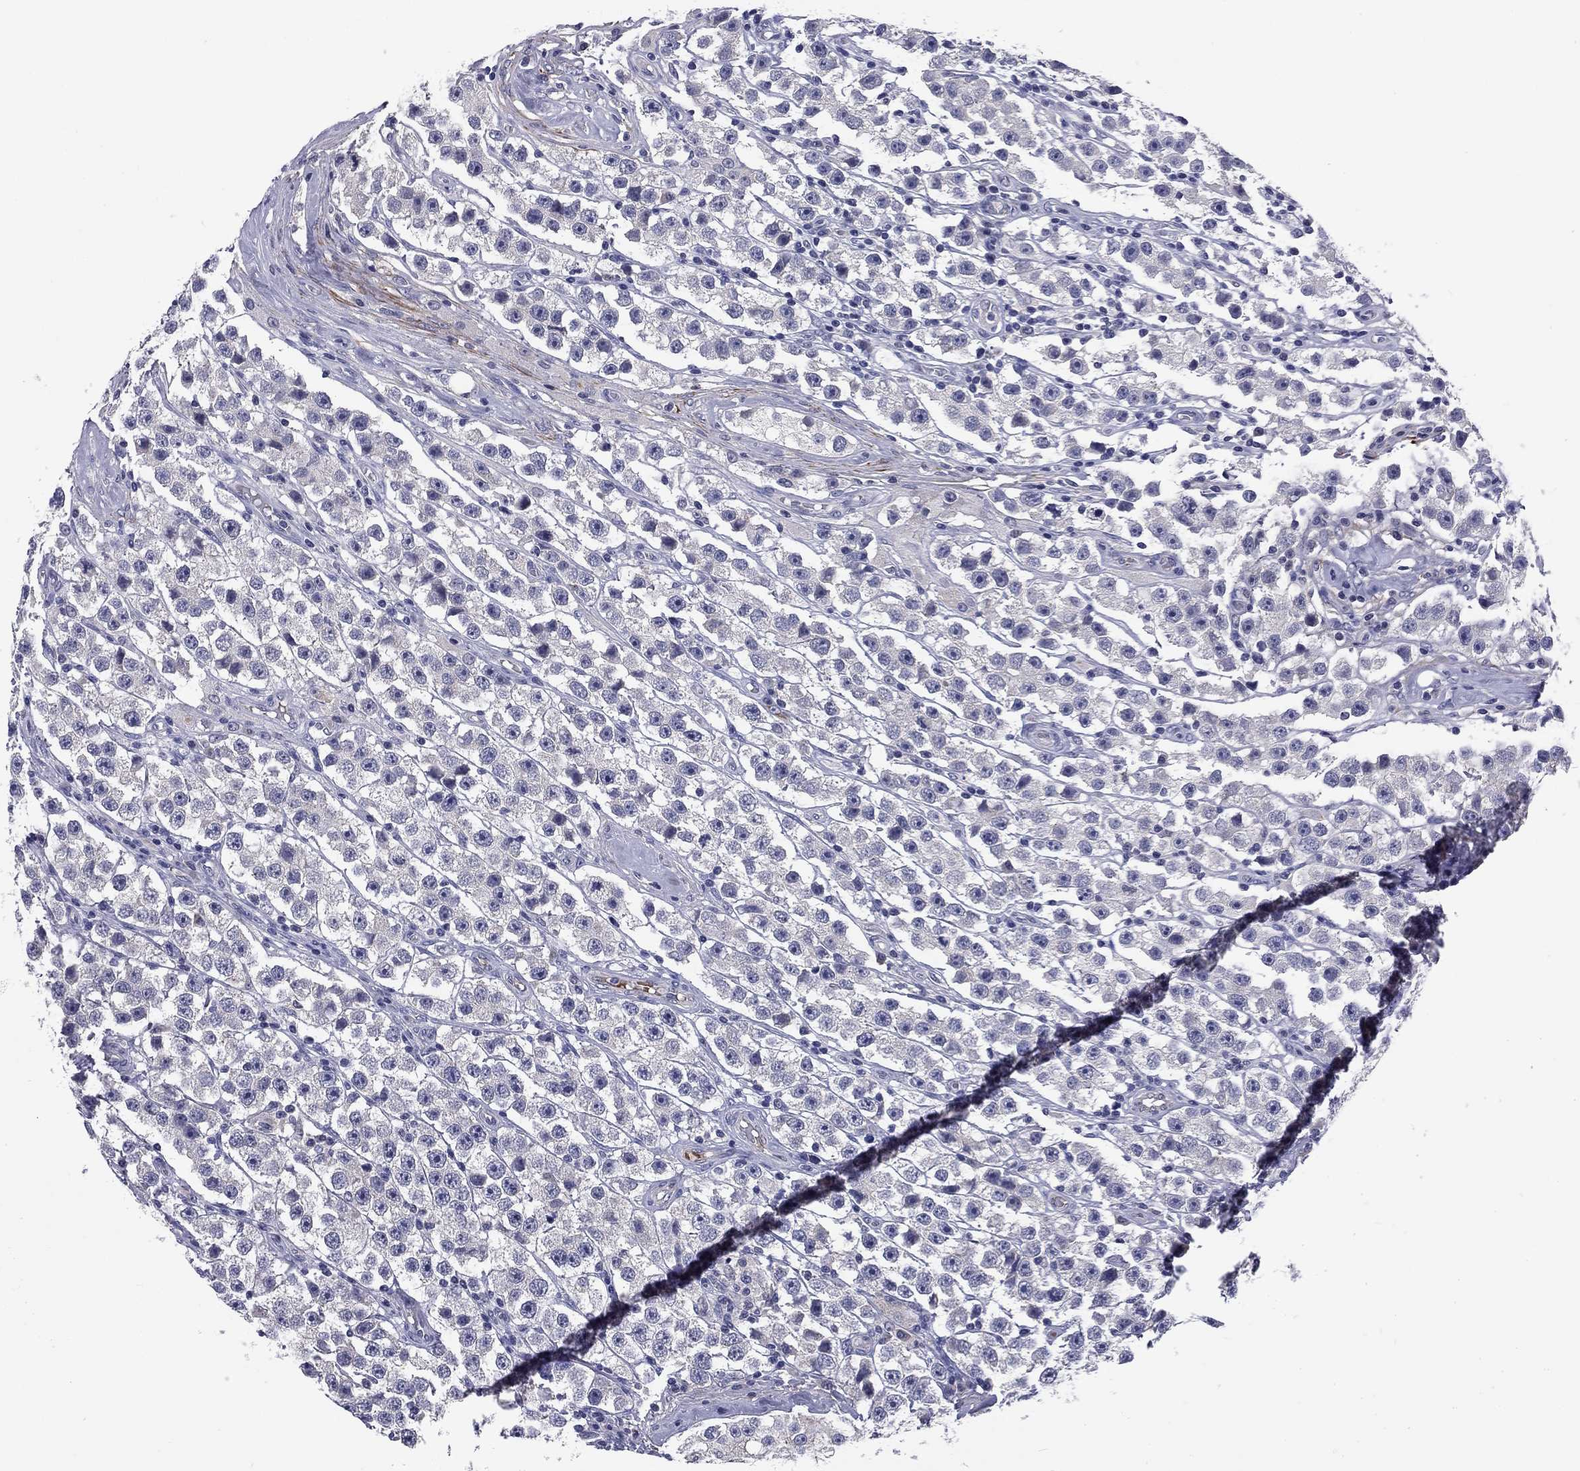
{"staining": {"intensity": "negative", "quantity": "none", "location": "none"}, "tissue": "testis cancer", "cell_type": "Tumor cells", "image_type": "cancer", "snomed": [{"axis": "morphology", "description": "Seminoma, NOS"}, {"axis": "topography", "description": "Testis"}], "caption": "Immunohistochemical staining of human testis cancer demonstrates no significant staining in tumor cells. (Immunohistochemistry (ihc), brightfield microscopy, high magnification).", "gene": "REXO5", "patient": {"sex": "male", "age": 45}}